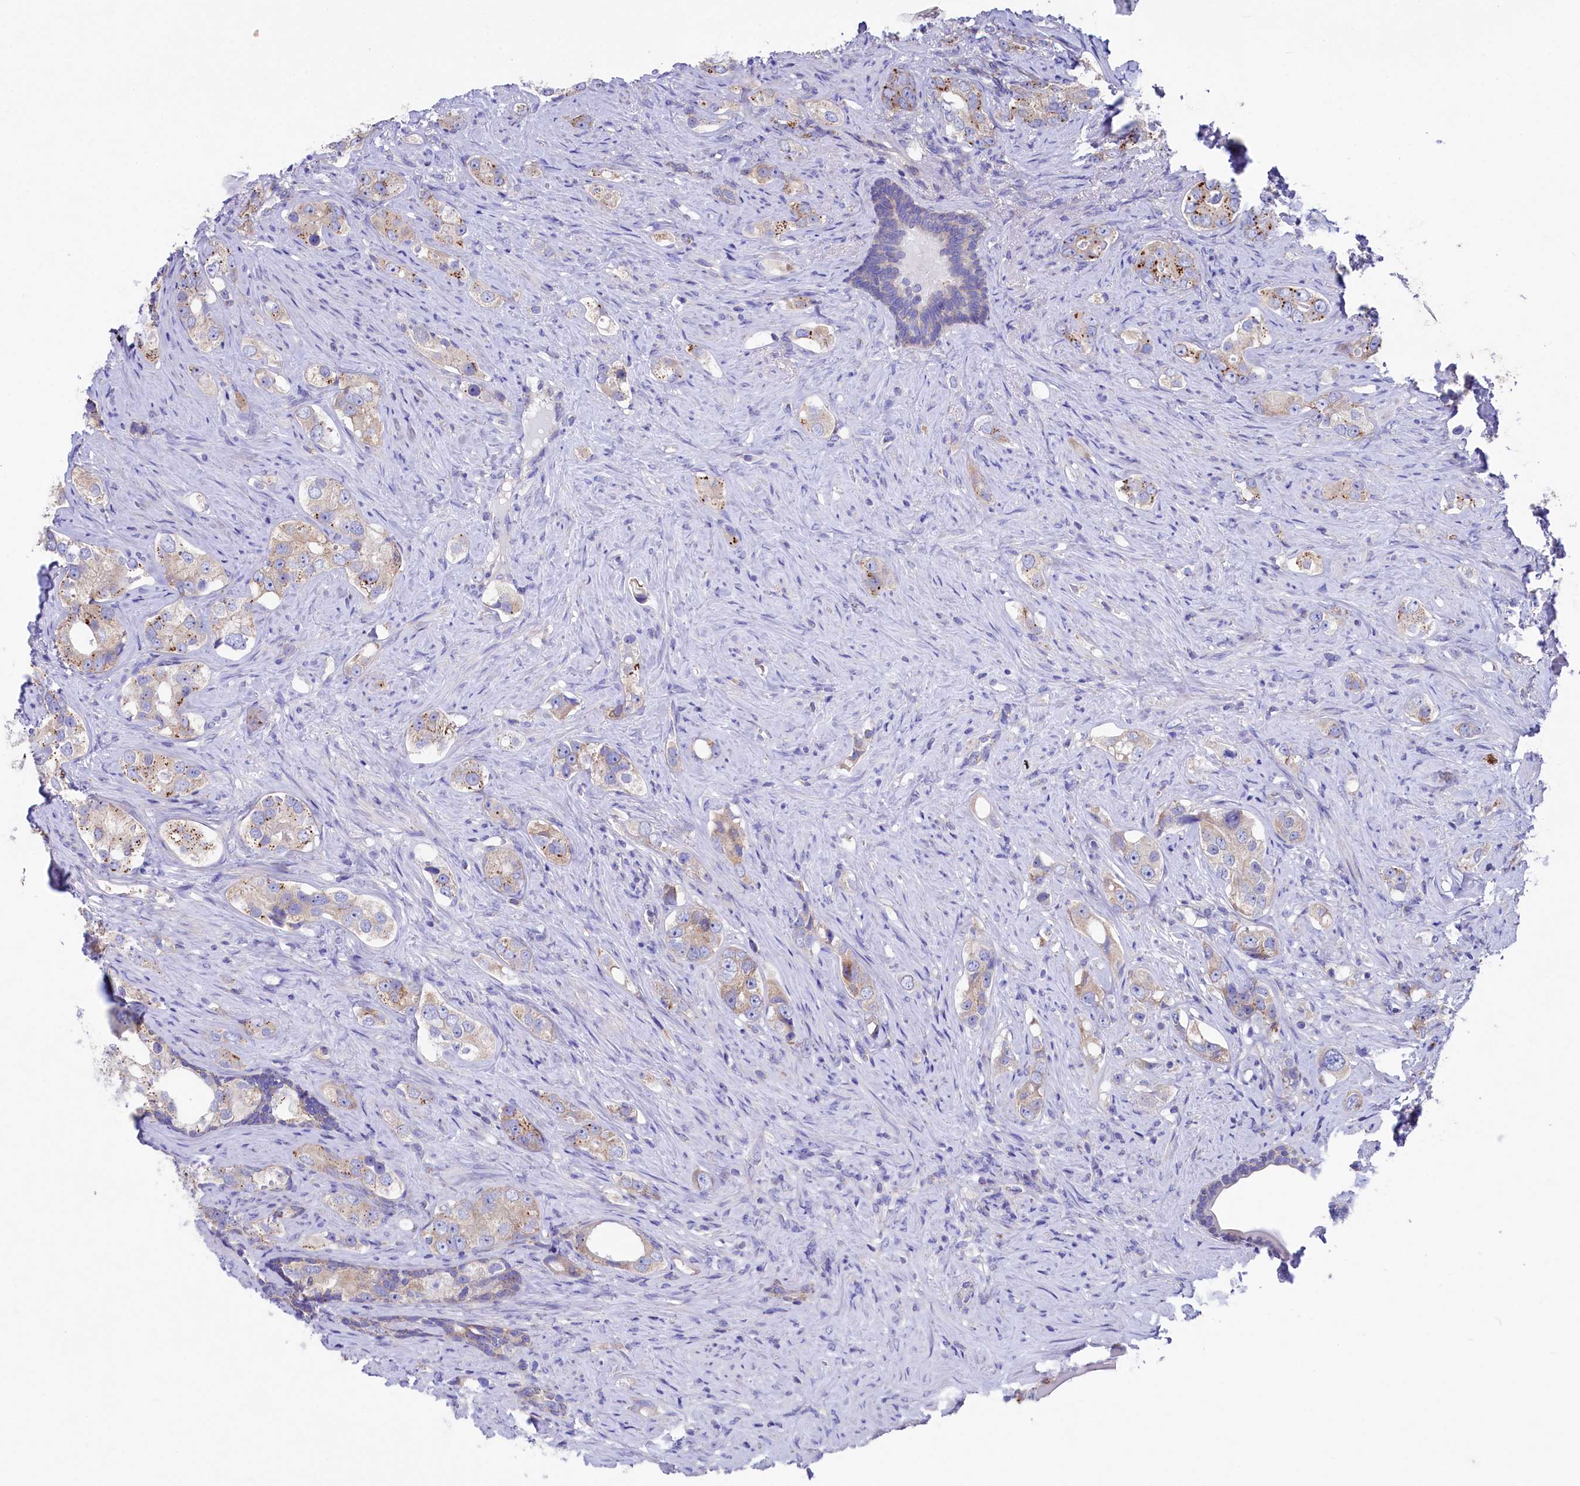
{"staining": {"intensity": "moderate", "quantity": "25%-75%", "location": "cytoplasmic/membranous"}, "tissue": "prostate cancer", "cell_type": "Tumor cells", "image_type": "cancer", "snomed": [{"axis": "morphology", "description": "Adenocarcinoma, High grade"}, {"axis": "topography", "description": "Prostate"}], "caption": "Tumor cells demonstrate moderate cytoplasmic/membranous expression in approximately 25%-75% of cells in prostate cancer (adenocarcinoma (high-grade)).", "gene": "VPS26B", "patient": {"sex": "male", "age": 63}}